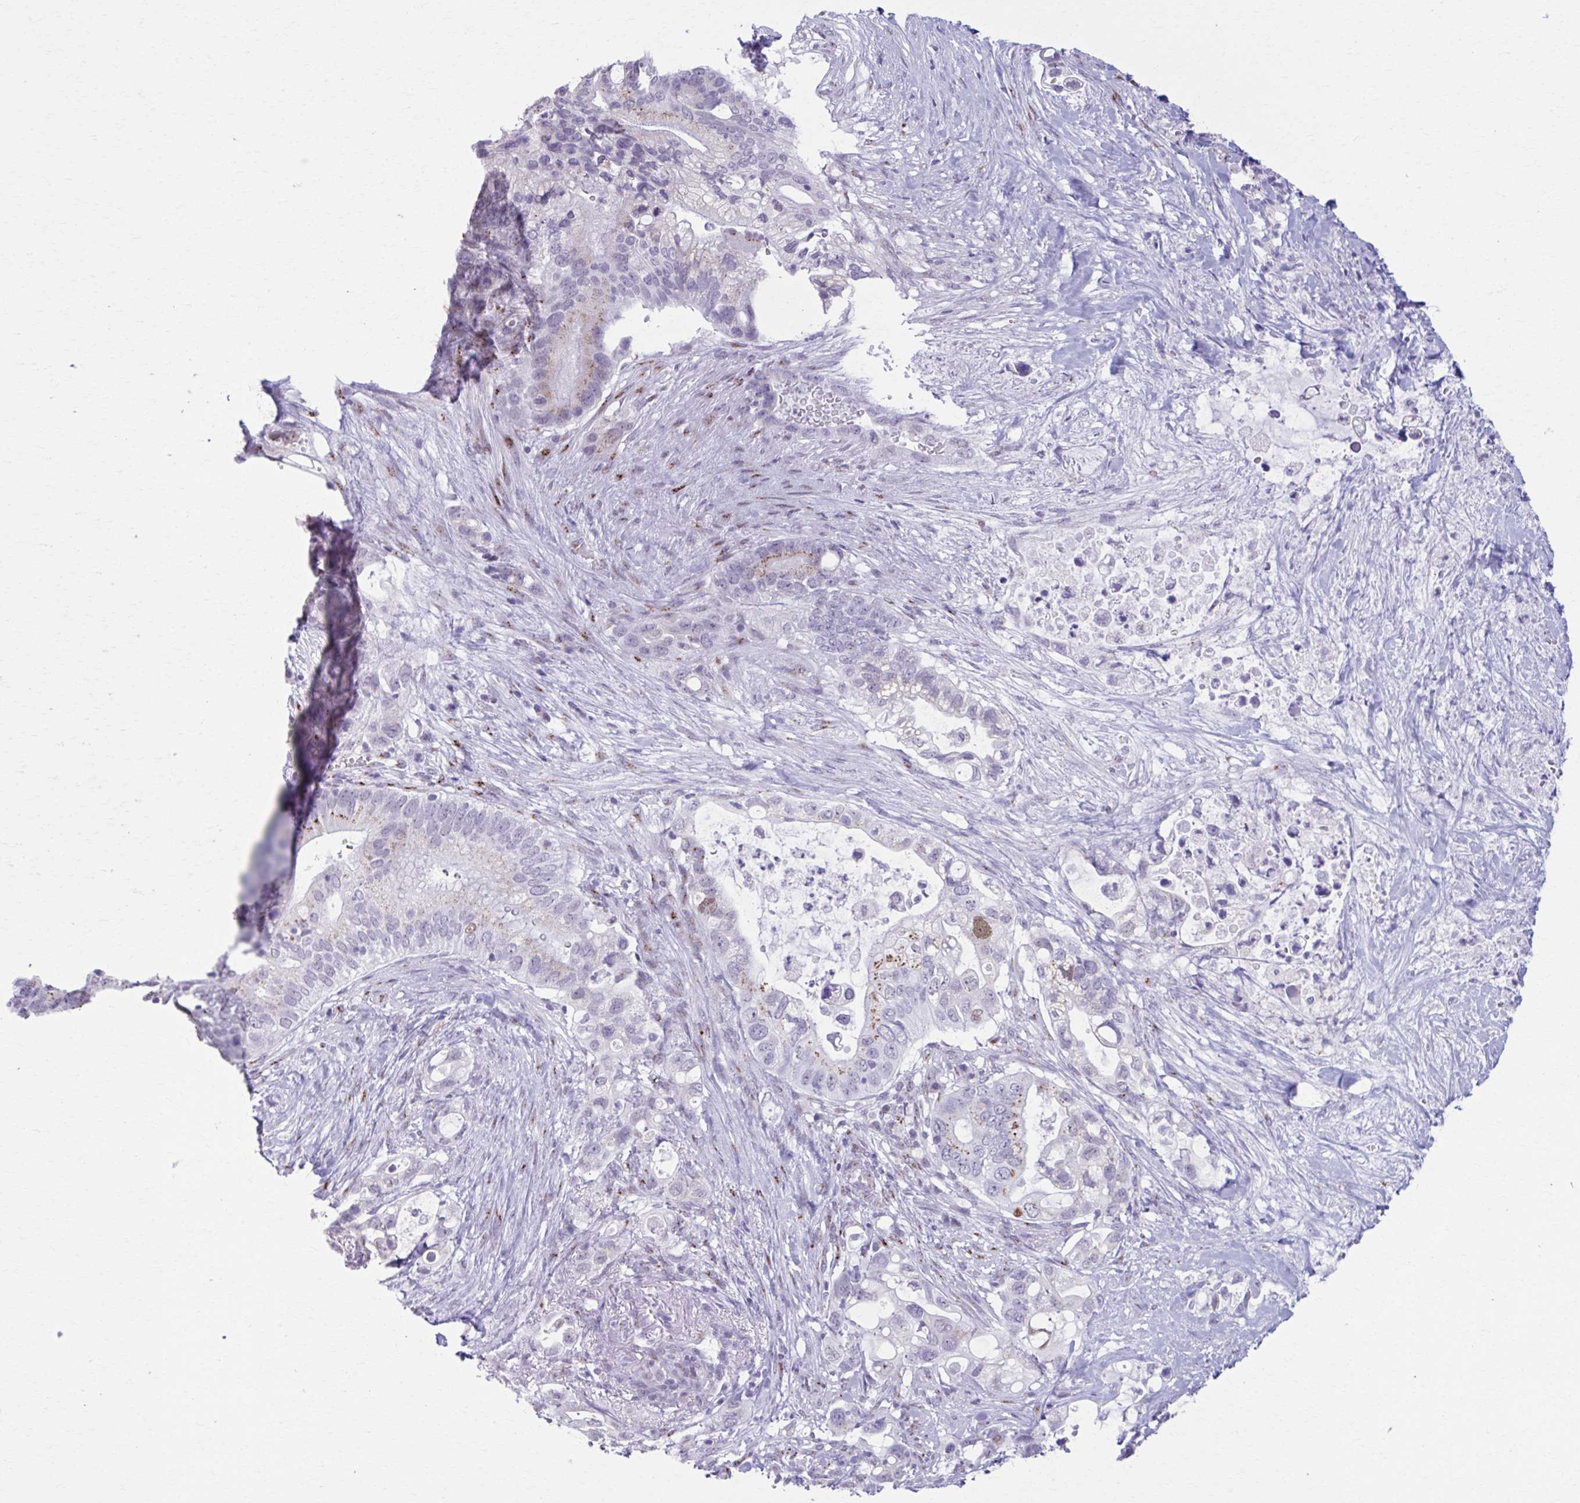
{"staining": {"intensity": "moderate", "quantity": "25%-75%", "location": "cytoplasmic/membranous"}, "tissue": "pancreatic cancer", "cell_type": "Tumor cells", "image_type": "cancer", "snomed": [{"axis": "morphology", "description": "Adenocarcinoma, NOS"}, {"axis": "topography", "description": "Pancreas"}], "caption": "An image of human pancreatic cancer (adenocarcinoma) stained for a protein exhibits moderate cytoplasmic/membranous brown staining in tumor cells. (Brightfield microscopy of DAB IHC at high magnification).", "gene": "ZNF682", "patient": {"sex": "female", "age": 72}}